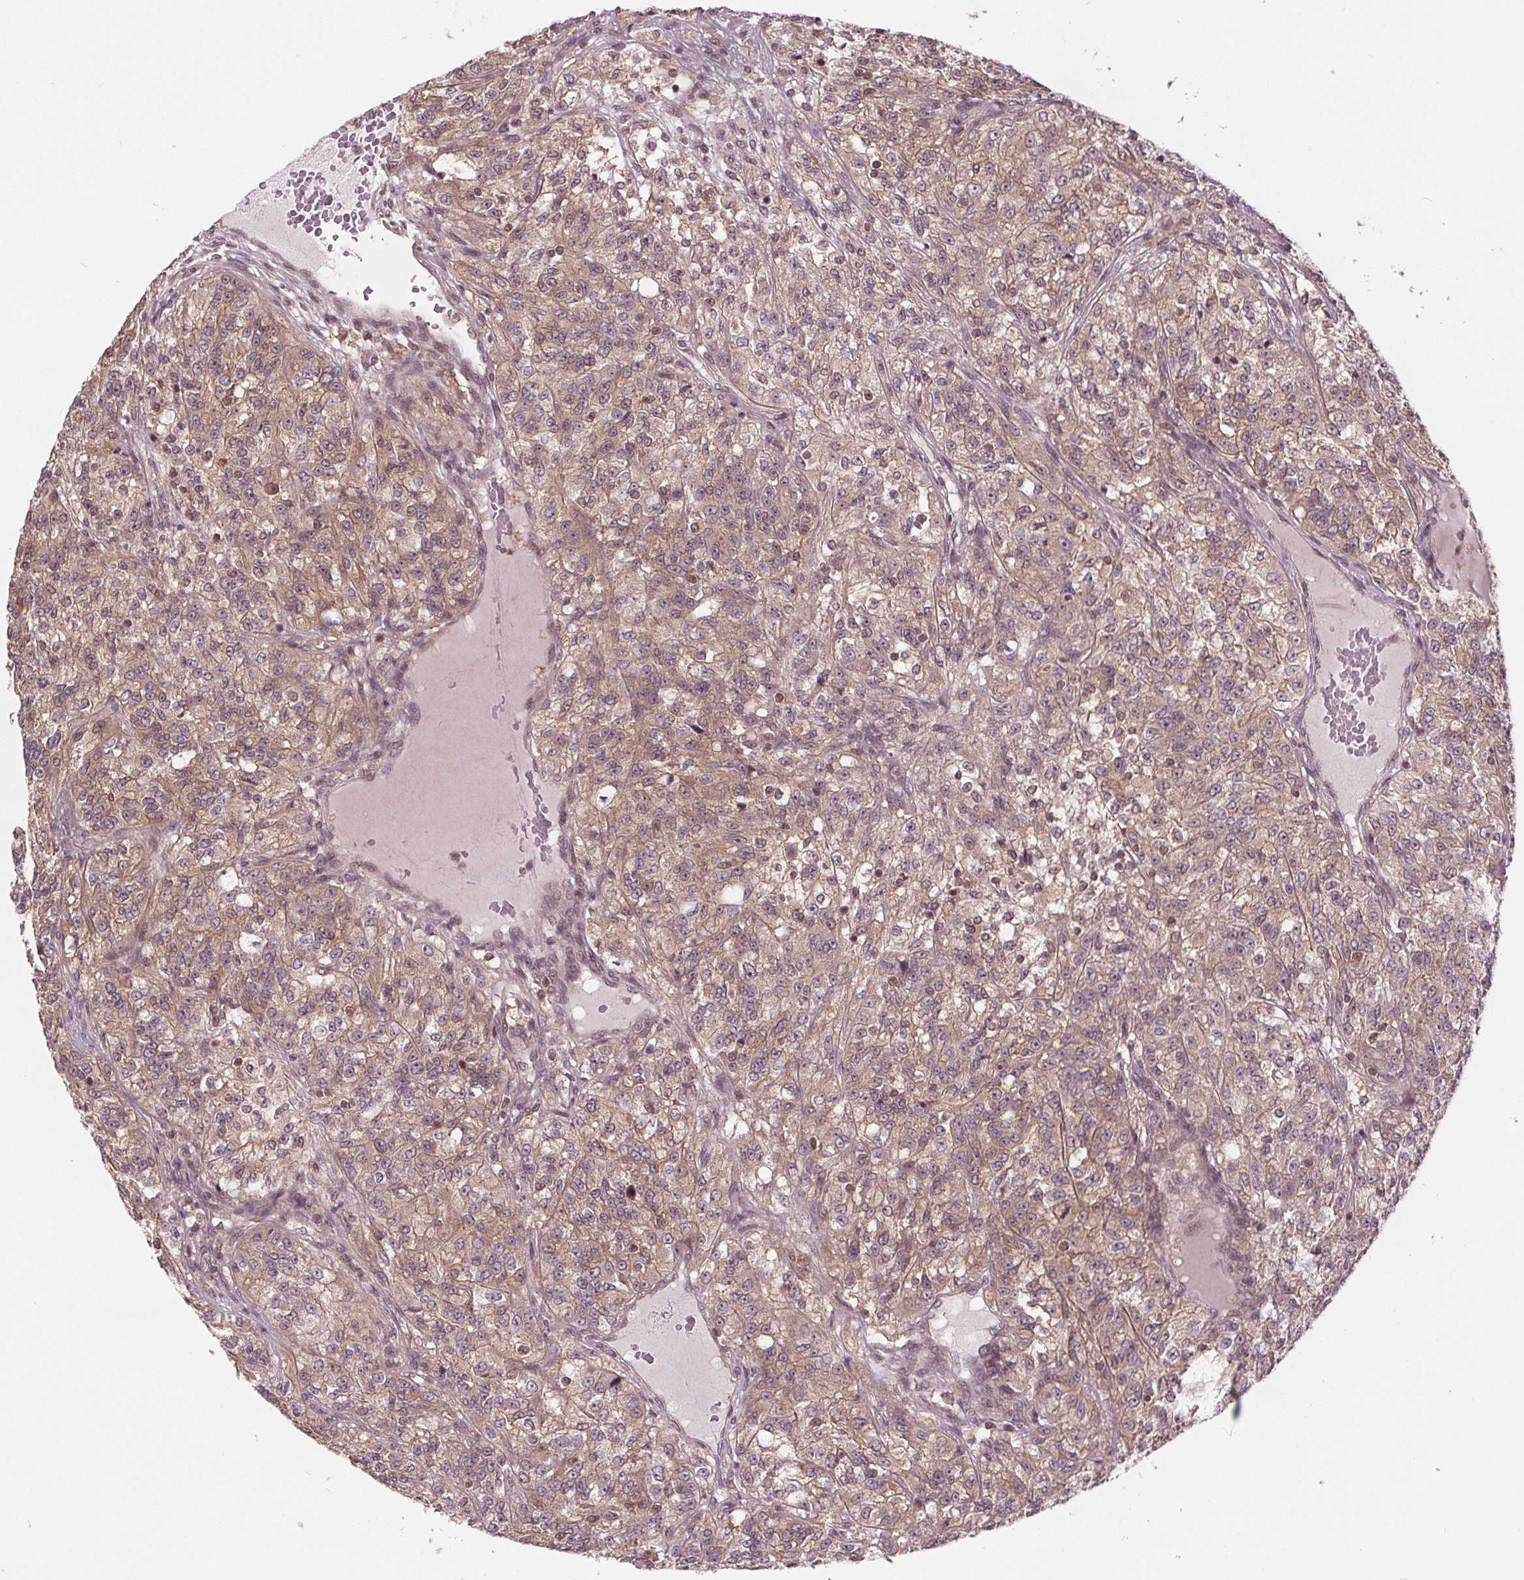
{"staining": {"intensity": "weak", "quantity": "25%-75%", "location": "cytoplasmic/membranous"}, "tissue": "renal cancer", "cell_type": "Tumor cells", "image_type": "cancer", "snomed": [{"axis": "morphology", "description": "Adenocarcinoma, NOS"}, {"axis": "topography", "description": "Kidney"}], "caption": "Tumor cells exhibit low levels of weak cytoplasmic/membranous expression in approximately 25%-75% of cells in human renal adenocarcinoma.", "gene": "HIF1AN", "patient": {"sex": "female", "age": 63}}